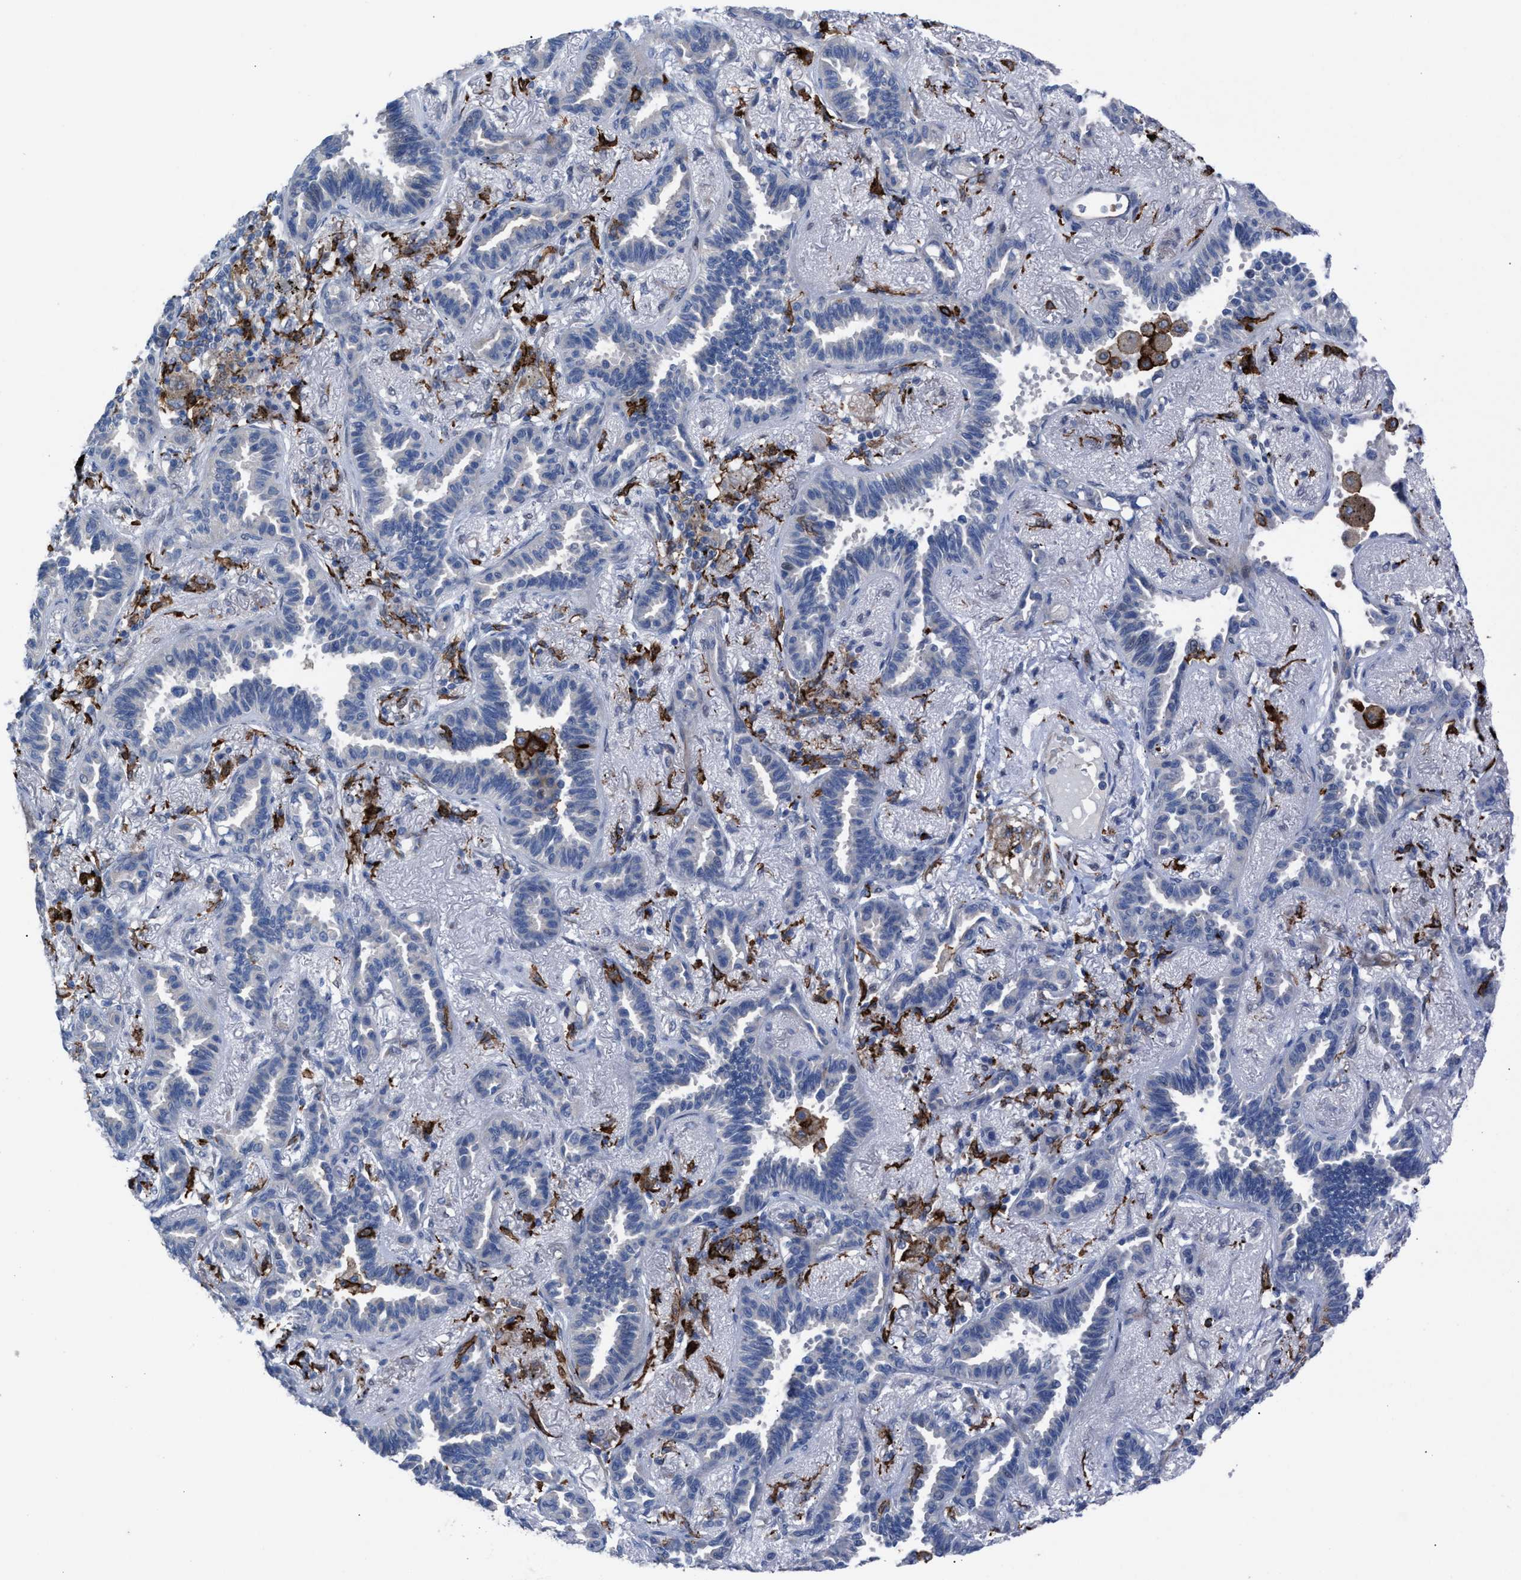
{"staining": {"intensity": "negative", "quantity": "none", "location": "none"}, "tissue": "lung cancer", "cell_type": "Tumor cells", "image_type": "cancer", "snomed": [{"axis": "morphology", "description": "Adenocarcinoma, NOS"}, {"axis": "topography", "description": "Lung"}], "caption": "Tumor cells show no significant expression in adenocarcinoma (lung). (Immunohistochemistry, brightfield microscopy, high magnification).", "gene": "SLC47A1", "patient": {"sex": "male", "age": 59}}